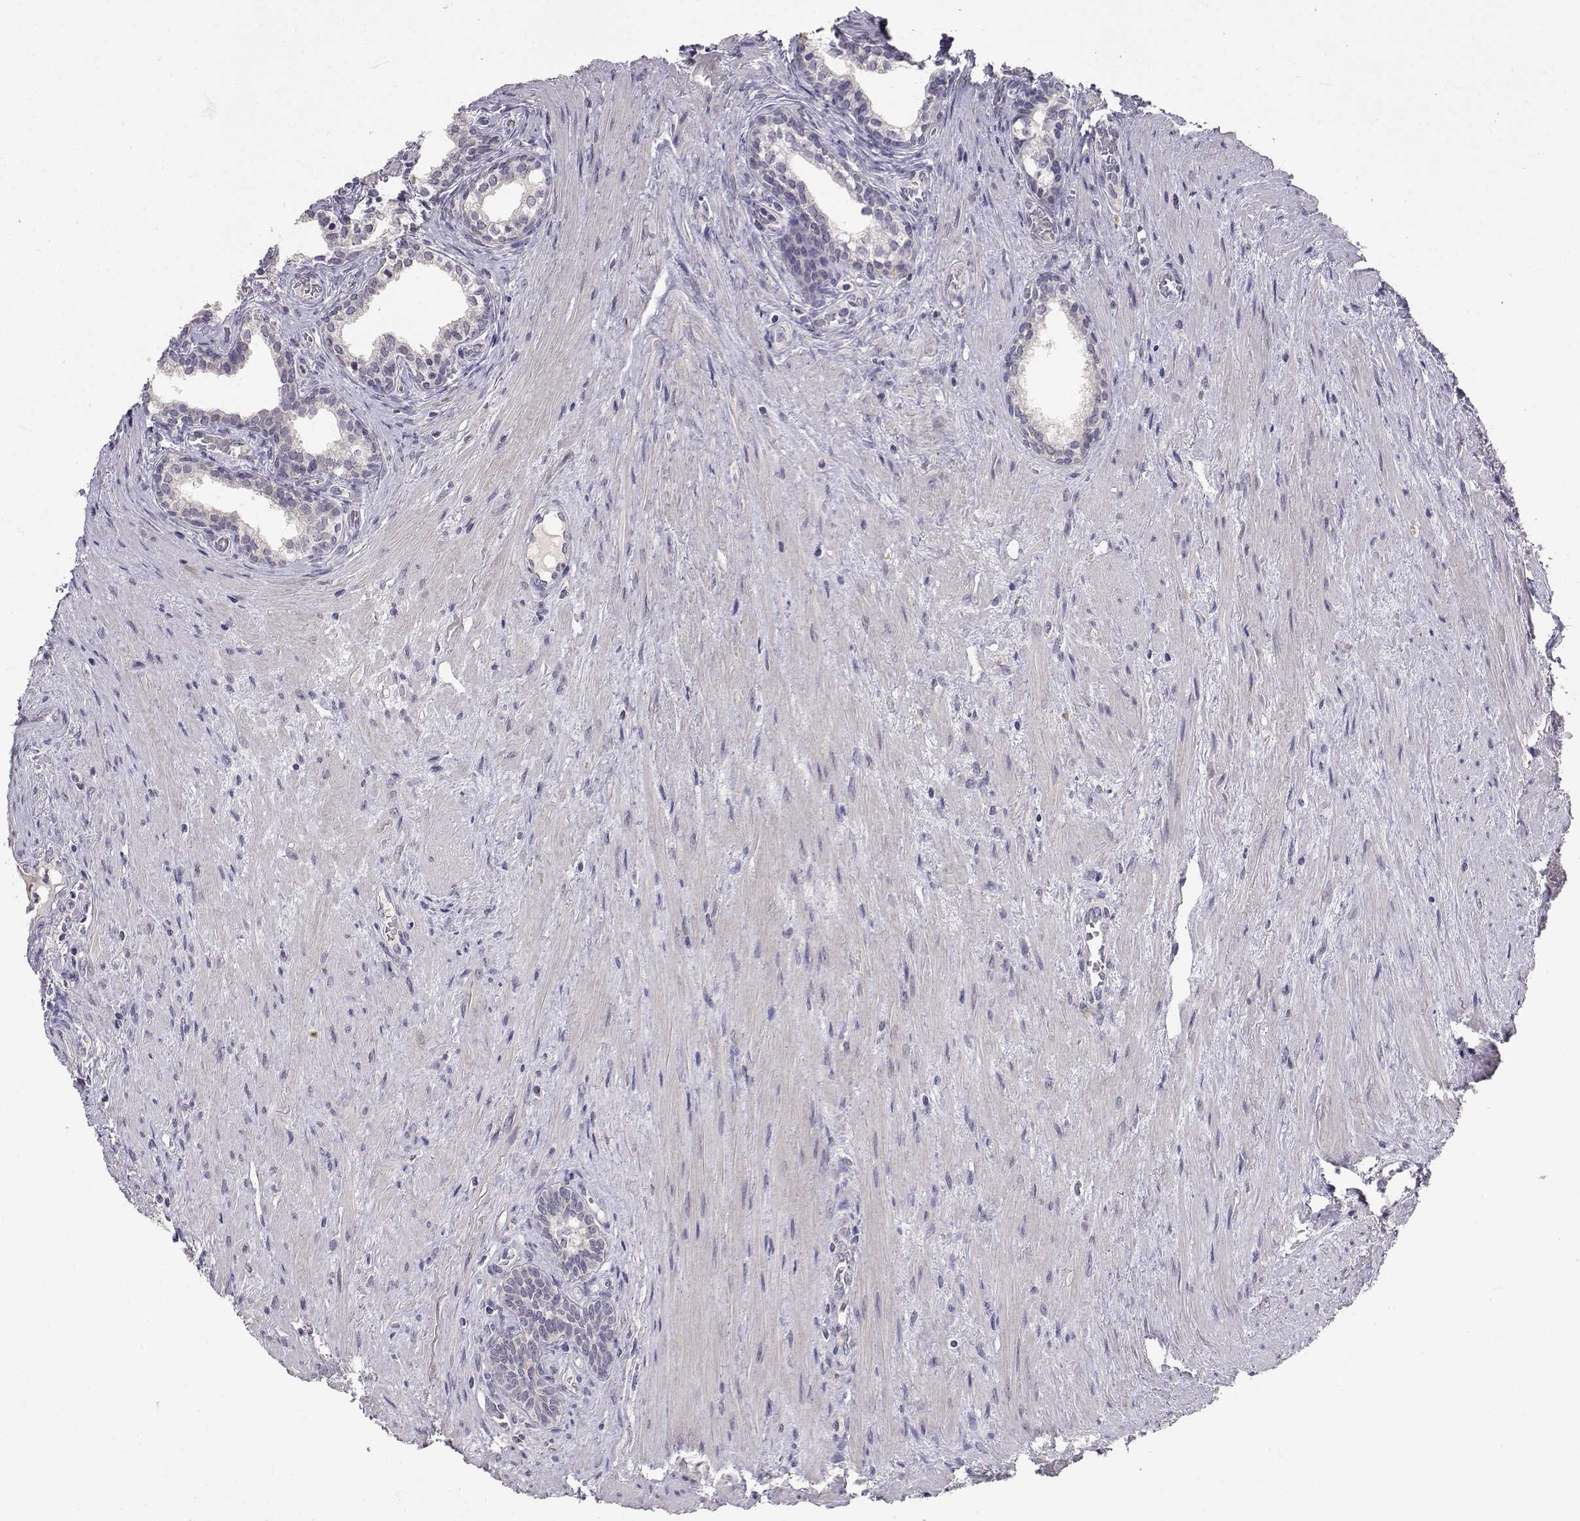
{"staining": {"intensity": "negative", "quantity": "none", "location": "none"}, "tissue": "prostate cancer", "cell_type": "Tumor cells", "image_type": "cancer", "snomed": [{"axis": "morphology", "description": "Adenocarcinoma, NOS"}, {"axis": "morphology", "description": "Adenocarcinoma, High grade"}, {"axis": "topography", "description": "Prostate"}], "caption": "A photomicrograph of human prostate adenocarcinoma (high-grade) is negative for staining in tumor cells. (DAB immunohistochemistry (IHC) with hematoxylin counter stain).", "gene": "SLC6A3", "patient": {"sex": "male", "age": 61}}